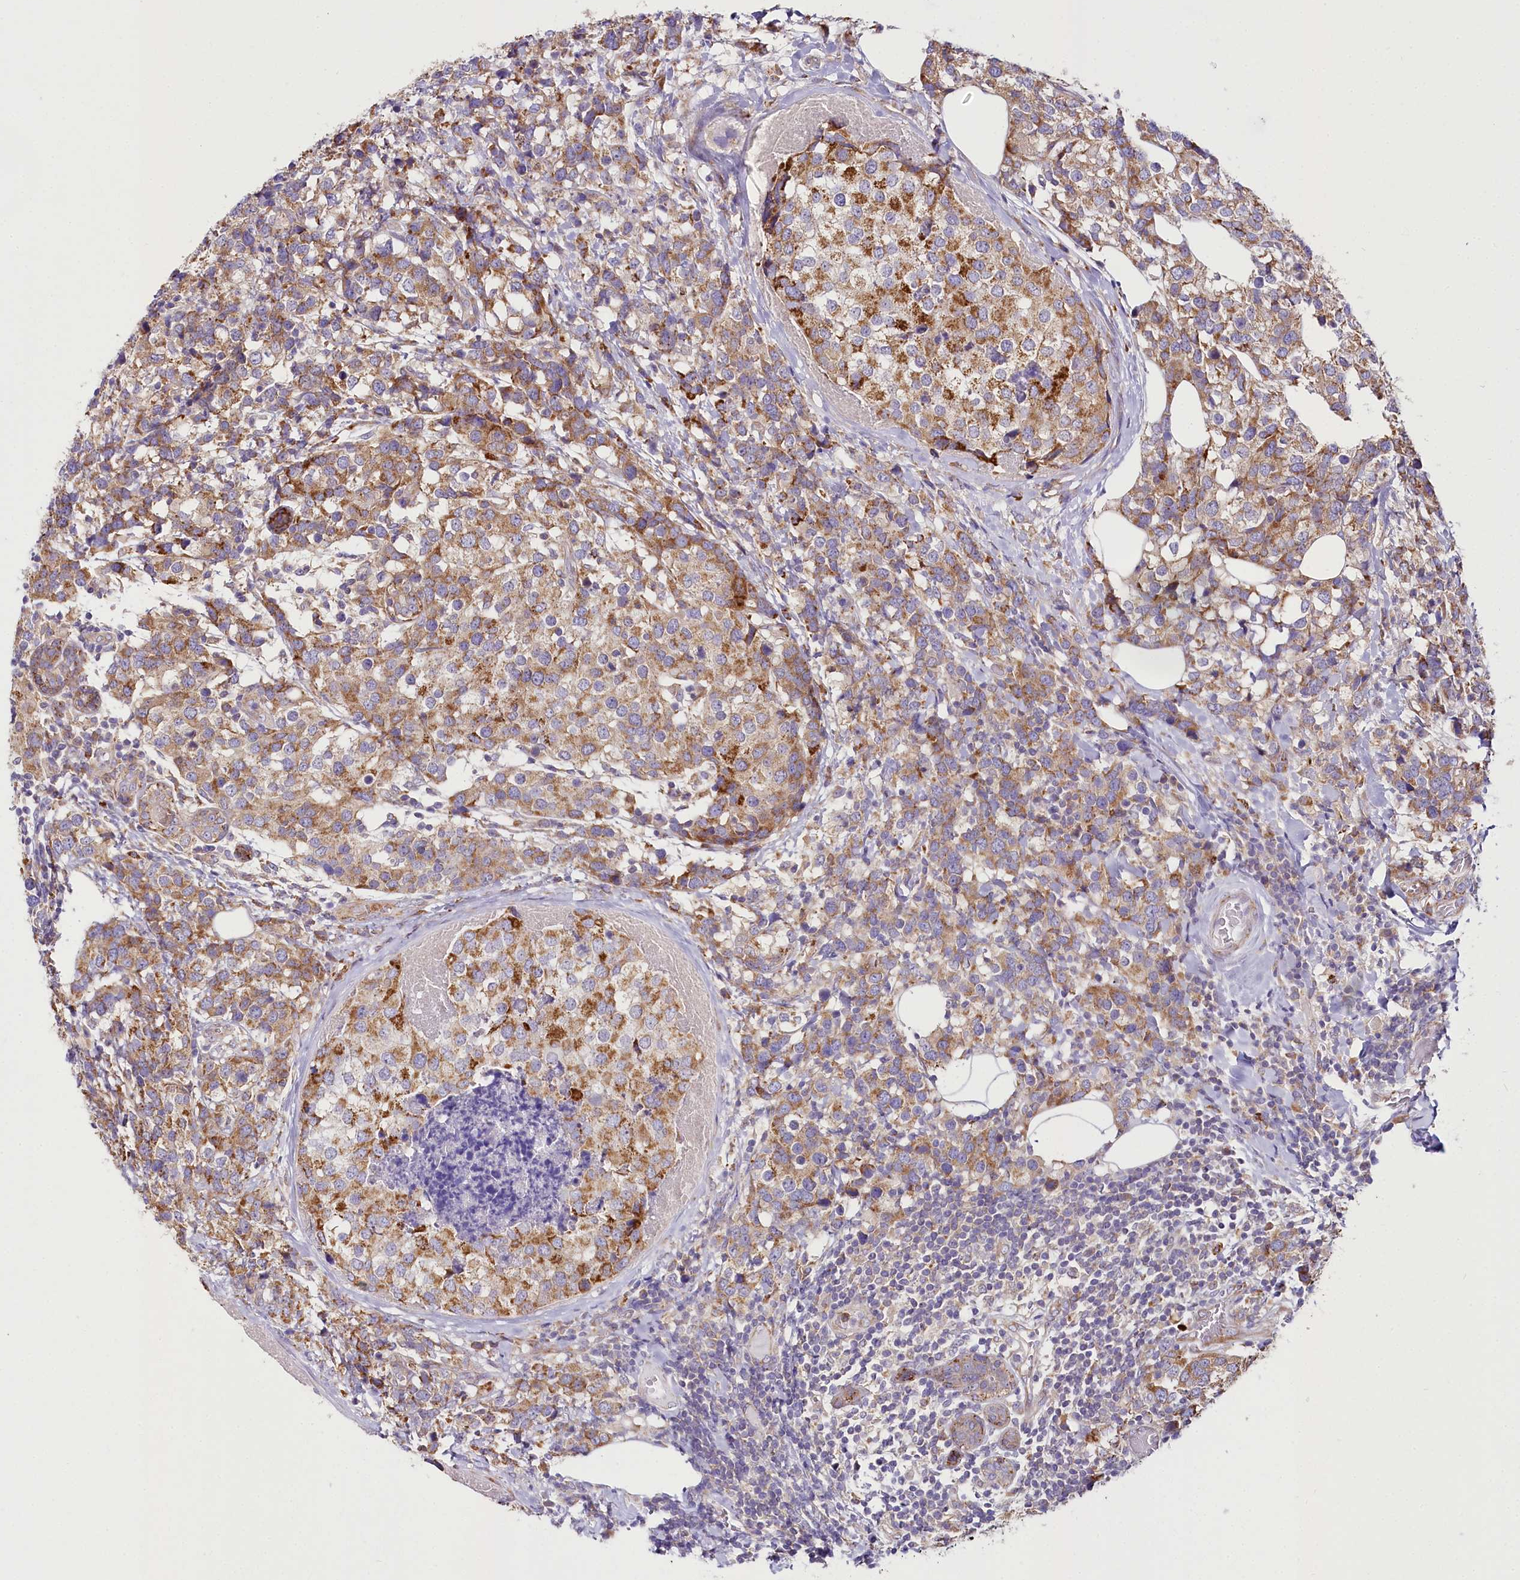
{"staining": {"intensity": "moderate", "quantity": ">75%", "location": "cytoplasmic/membranous"}, "tissue": "breast cancer", "cell_type": "Tumor cells", "image_type": "cancer", "snomed": [{"axis": "morphology", "description": "Lobular carcinoma"}, {"axis": "topography", "description": "Breast"}], "caption": "Breast cancer (lobular carcinoma) tissue demonstrates moderate cytoplasmic/membranous staining in about >75% of tumor cells, visualized by immunohistochemistry.", "gene": "THUMPD3", "patient": {"sex": "female", "age": 59}}